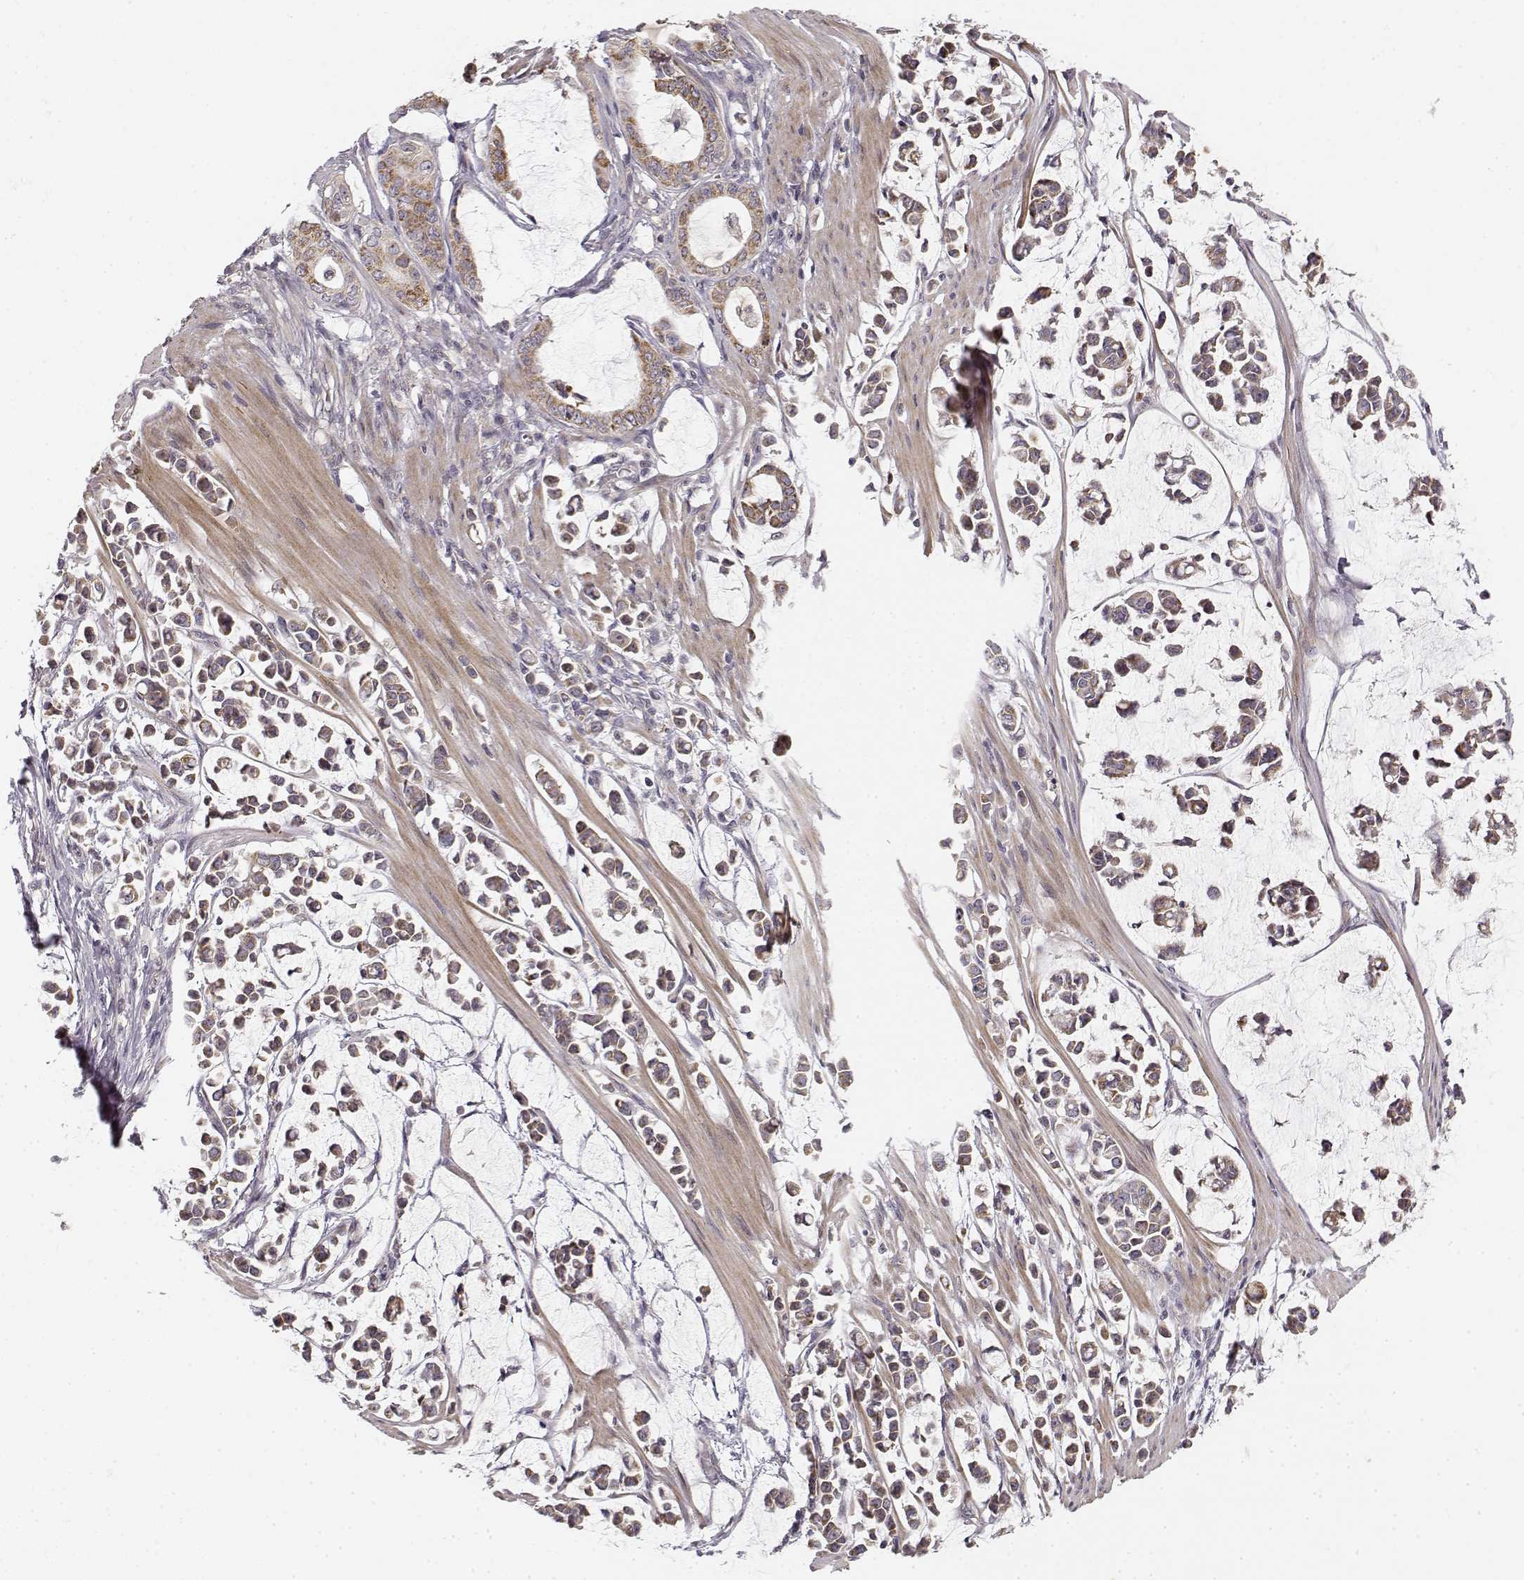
{"staining": {"intensity": "weak", "quantity": ">75%", "location": "cytoplasmic/membranous"}, "tissue": "stomach cancer", "cell_type": "Tumor cells", "image_type": "cancer", "snomed": [{"axis": "morphology", "description": "Adenocarcinoma, NOS"}, {"axis": "topography", "description": "Stomach"}], "caption": "The image demonstrates immunohistochemical staining of stomach adenocarcinoma. There is weak cytoplasmic/membranous positivity is present in approximately >75% of tumor cells.", "gene": "MED12L", "patient": {"sex": "male", "age": 82}}